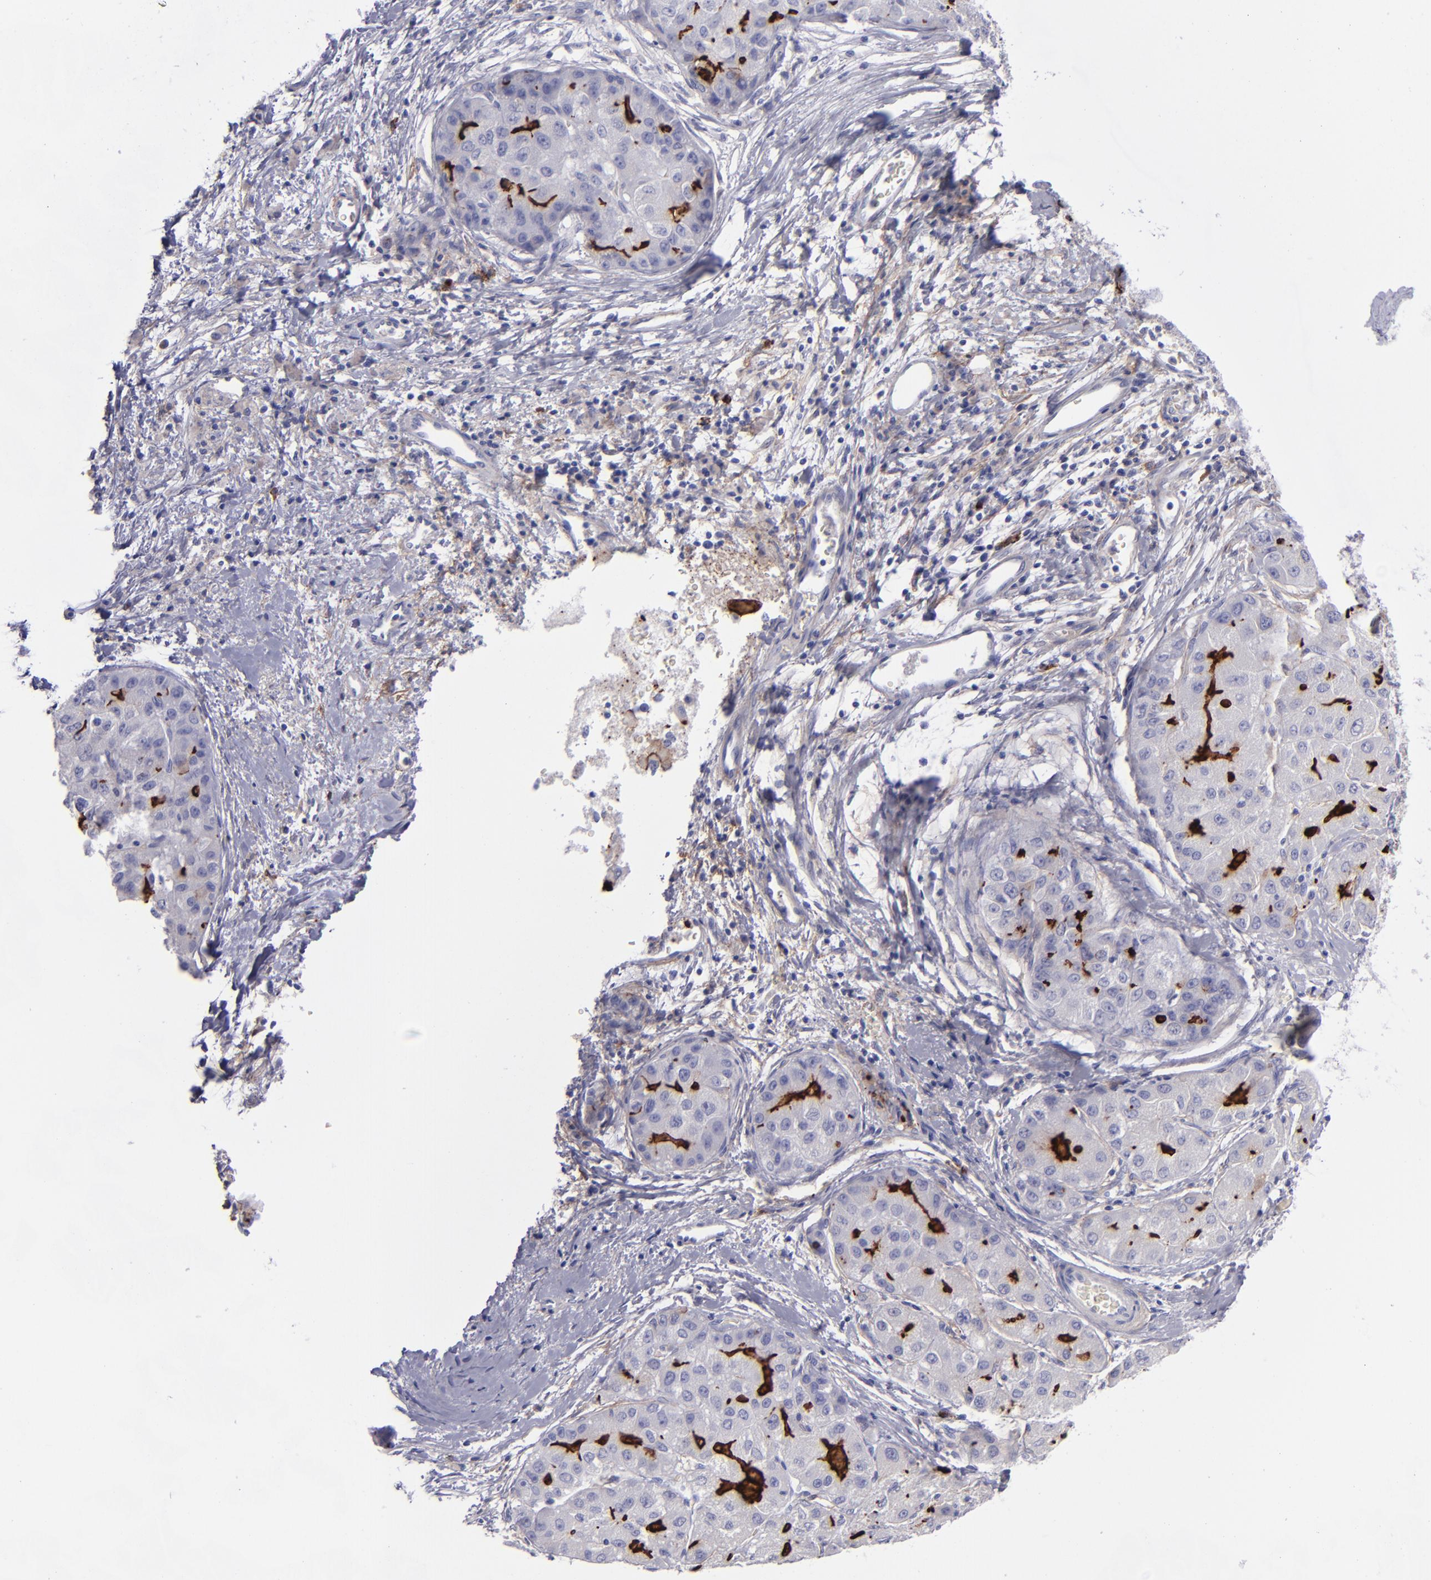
{"staining": {"intensity": "moderate", "quantity": "<25%", "location": "cytoplasmic/membranous"}, "tissue": "liver cancer", "cell_type": "Tumor cells", "image_type": "cancer", "snomed": [{"axis": "morphology", "description": "Carcinoma, Hepatocellular, NOS"}, {"axis": "topography", "description": "Liver"}], "caption": "Moderate cytoplasmic/membranous staining for a protein is identified in about <25% of tumor cells of liver cancer (hepatocellular carcinoma) using IHC.", "gene": "ANPEP", "patient": {"sex": "male", "age": 80}}